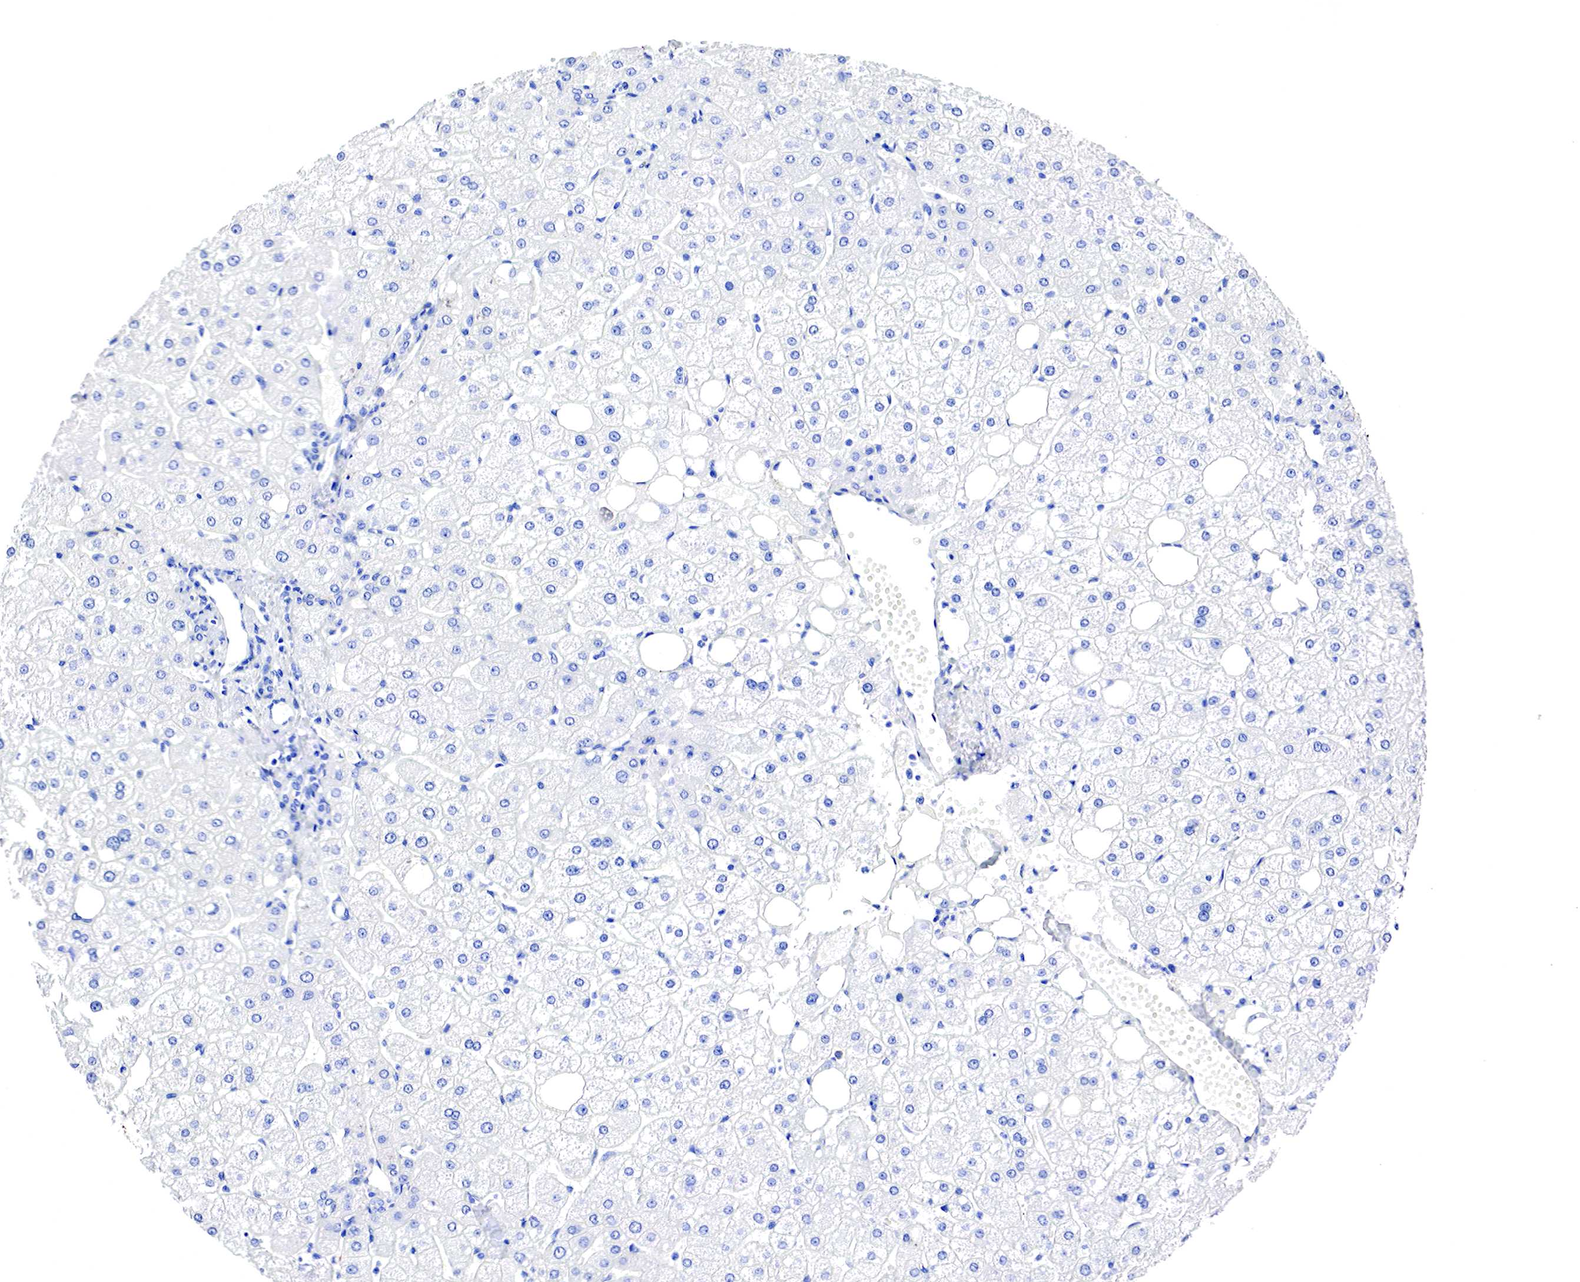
{"staining": {"intensity": "negative", "quantity": "none", "location": "none"}, "tissue": "liver", "cell_type": "Cholangiocytes", "image_type": "normal", "snomed": [{"axis": "morphology", "description": "Normal tissue, NOS"}, {"axis": "topography", "description": "Liver"}], "caption": "Micrograph shows no protein positivity in cholangiocytes of normal liver. Brightfield microscopy of IHC stained with DAB (3,3'-diaminobenzidine) (brown) and hematoxylin (blue), captured at high magnification.", "gene": "TPM1", "patient": {"sex": "male", "age": 35}}